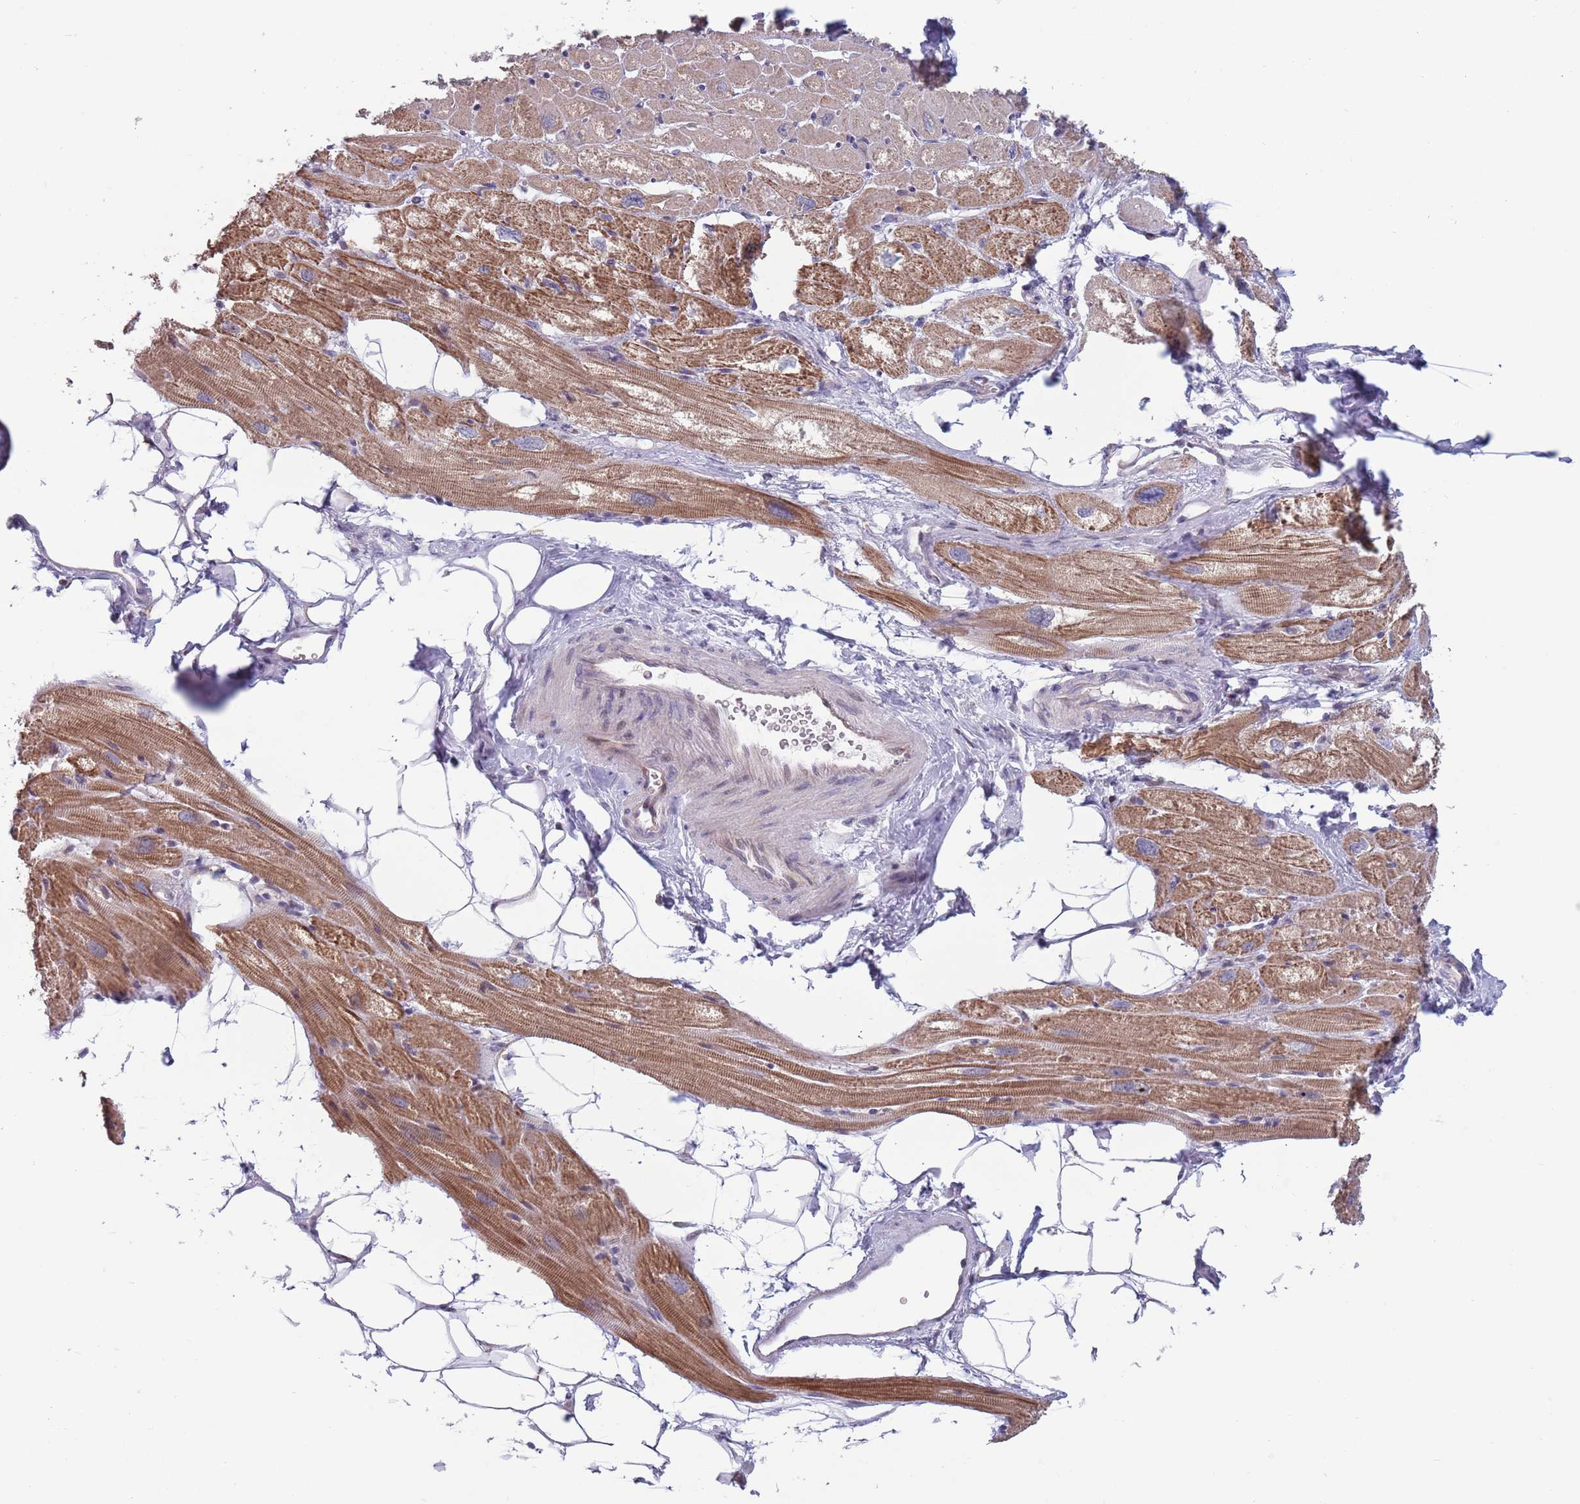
{"staining": {"intensity": "moderate", "quantity": ">75%", "location": "cytoplasmic/membranous"}, "tissue": "heart muscle", "cell_type": "Cardiomyocytes", "image_type": "normal", "snomed": [{"axis": "morphology", "description": "Normal tissue, NOS"}, {"axis": "topography", "description": "Heart"}], "caption": "Immunohistochemistry (IHC) staining of benign heart muscle, which displays medium levels of moderate cytoplasmic/membranous positivity in approximately >75% of cardiomyocytes indicating moderate cytoplasmic/membranous protein expression. The staining was performed using DAB (brown) for protein detection and nuclei were counterstained in hematoxylin (blue).", "gene": "CLNS1A", "patient": {"sex": "male", "age": 50}}